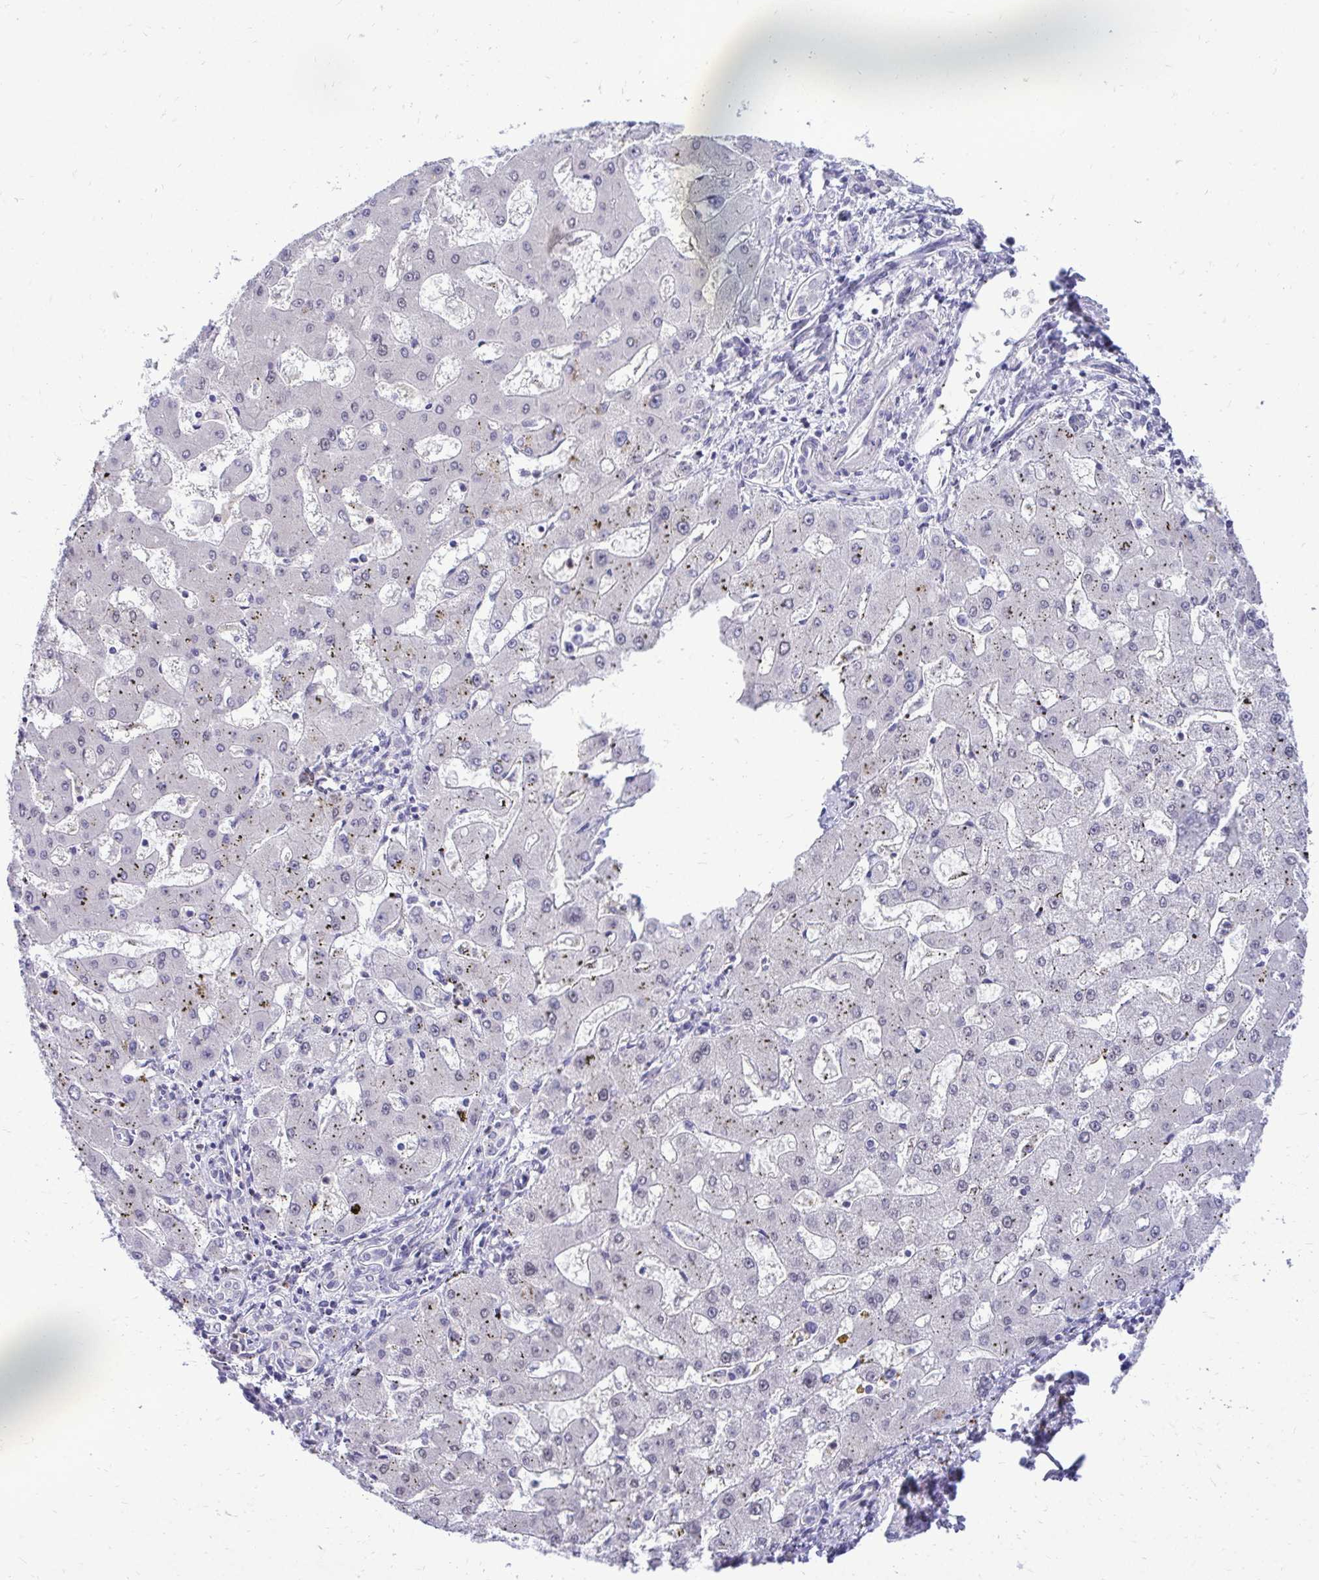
{"staining": {"intensity": "negative", "quantity": "none", "location": "none"}, "tissue": "liver cancer", "cell_type": "Tumor cells", "image_type": "cancer", "snomed": [{"axis": "morphology", "description": "Carcinoma, Hepatocellular, NOS"}, {"axis": "topography", "description": "Liver"}], "caption": "Protein analysis of hepatocellular carcinoma (liver) demonstrates no significant staining in tumor cells.", "gene": "ZSWIM9", "patient": {"sex": "male", "age": 67}}